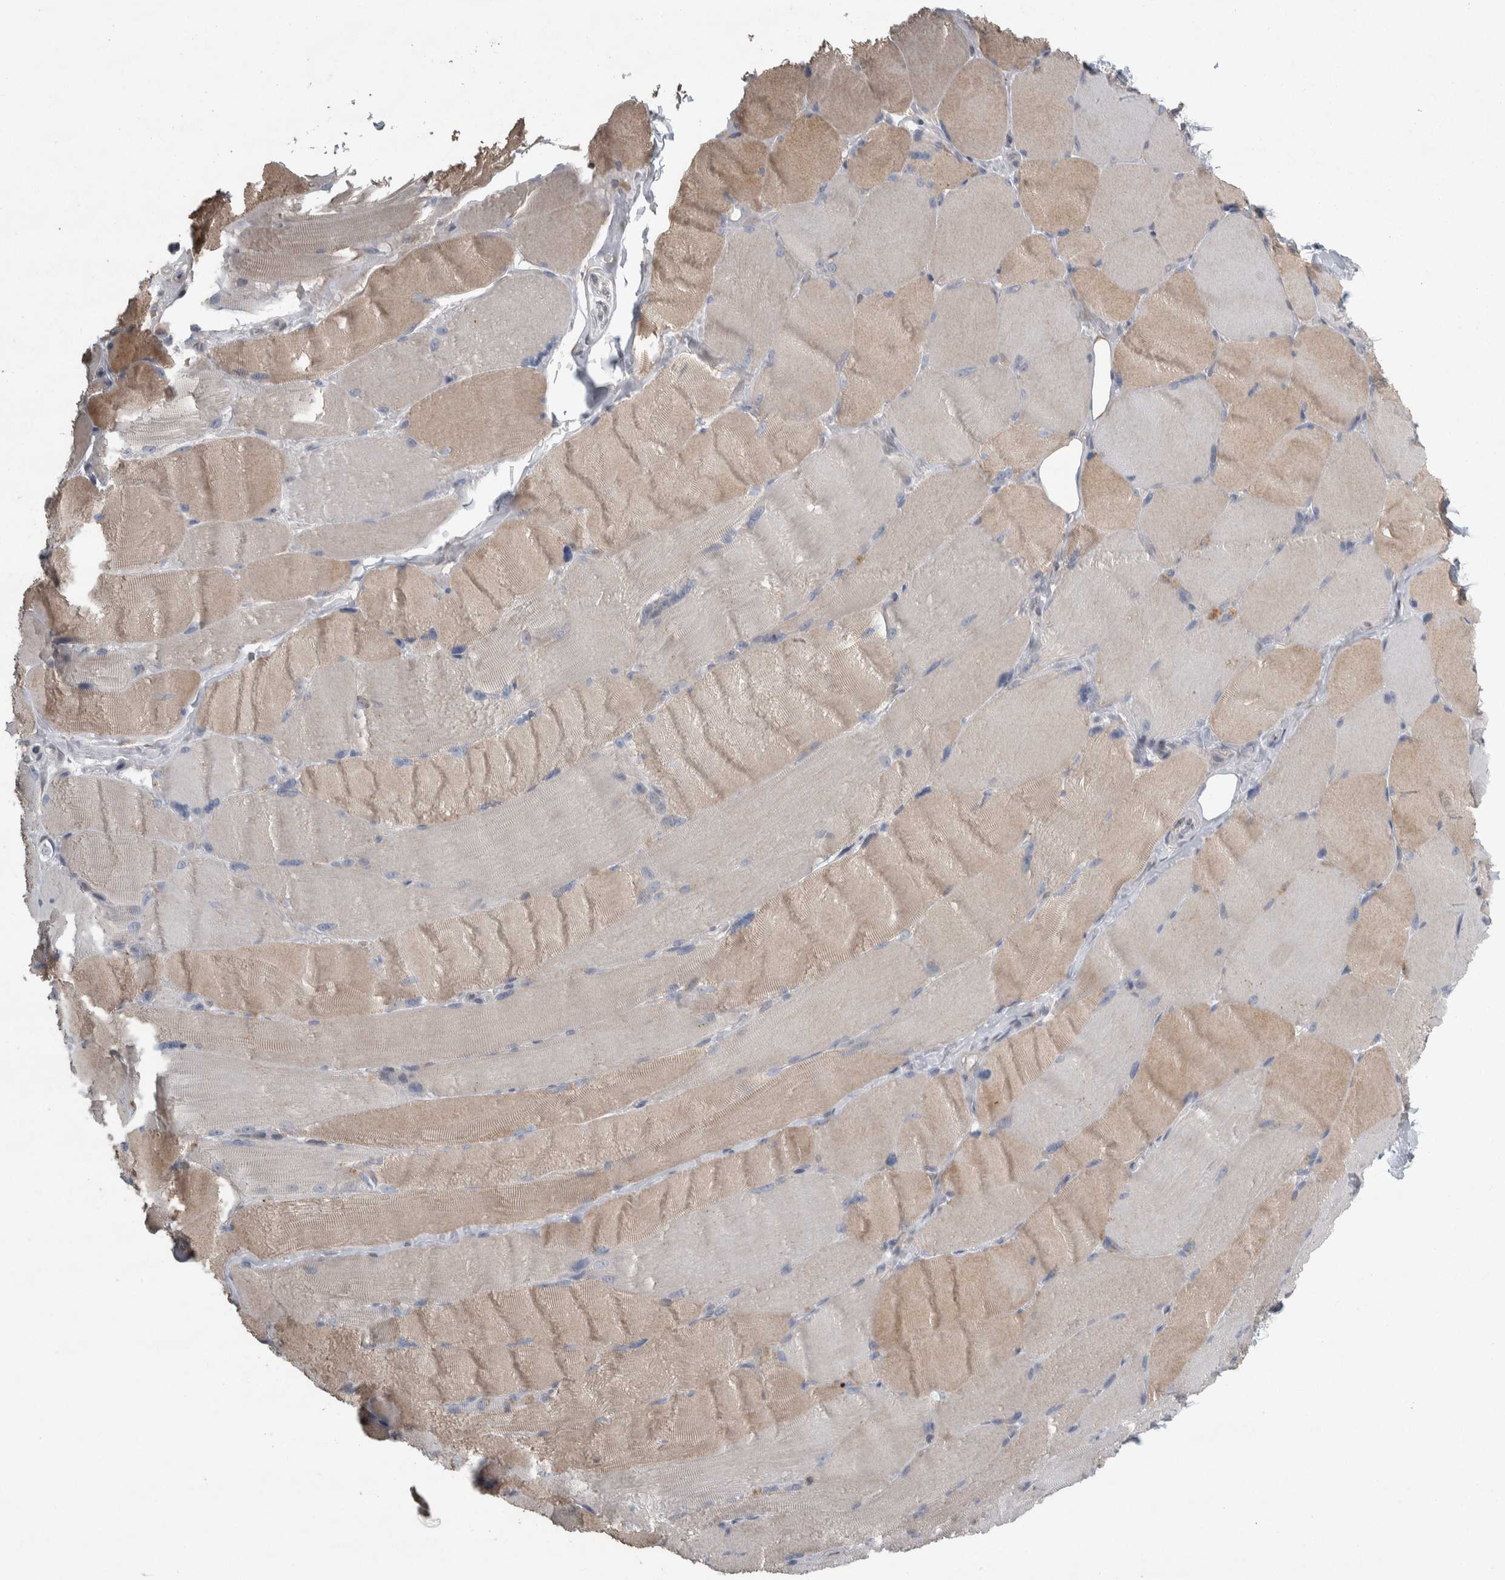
{"staining": {"intensity": "weak", "quantity": "25%-75%", "location": "cytoplasmic/membranous"}, "tissue": "skeletal muscle", "cell_type": "Myocytes", "image_type": "normal", "snomed": [{"axis": "morphology", "description": "Normal tissue, NOS"}, {"axis": "topography", "description": "Skin"}, {"axis": "topography", "description": "Skeletal muscle"}], "caption": "High-magnification brightfield microscopy of benign skeletal muscle stained with DAB (3,3'-diaminobenzidine) (brown) and counterstained with hematoxylin (blue). myocytes exhibit weak cytoplasmic/membranous staining is seen in about25%-75% of cells. (Brightfield microscopy of DAB IHC at high magnification).", "gene": "SIGMAR1", "patient": {"sex": "male", "age": 83}}